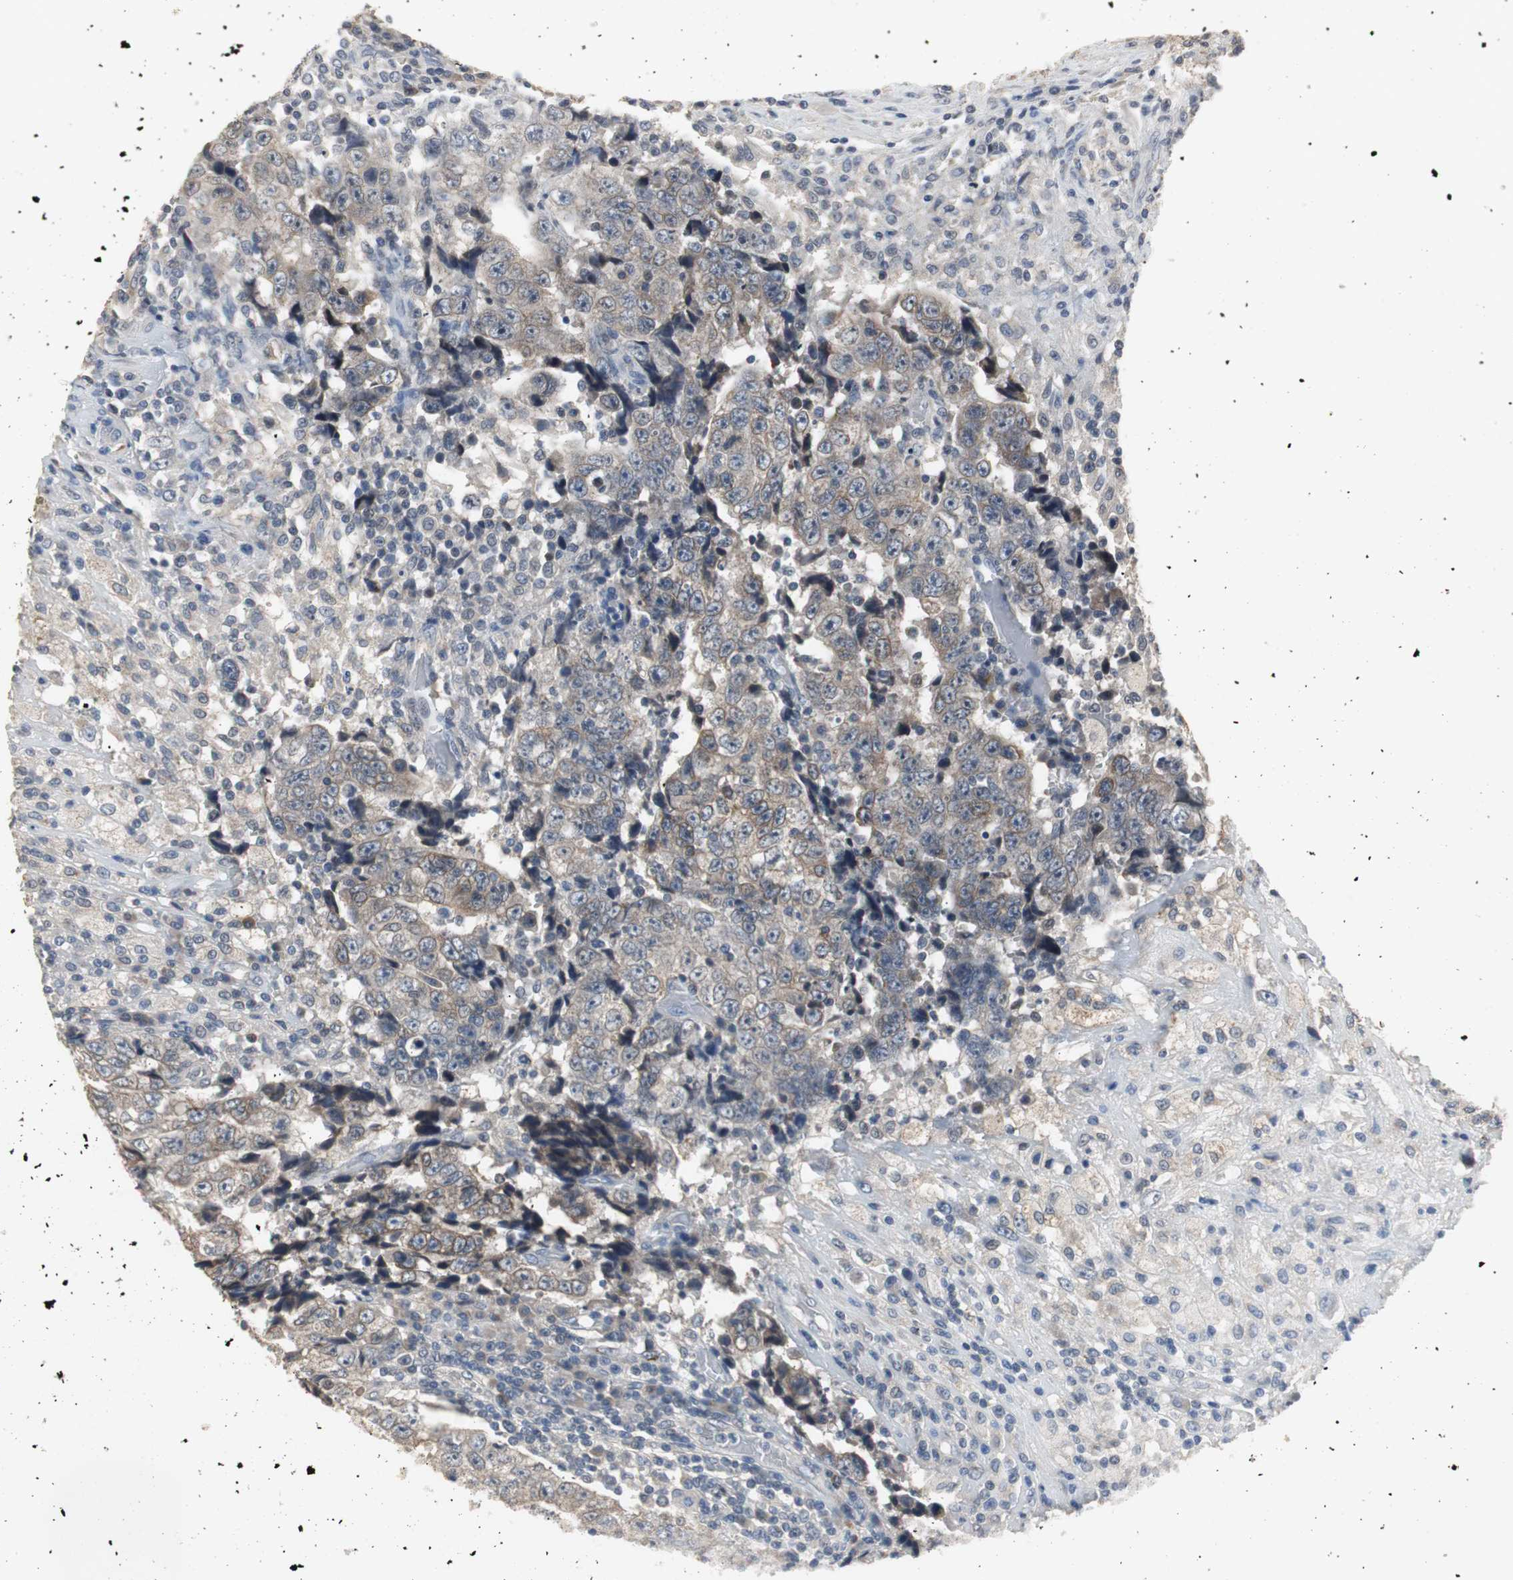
{"staining": {"intensity": "weak", "quantity": "25%-75%", "location": "cytoplasmic/membranous"}, "tissue": "testis cancer", "cell_type": "Tumor cells", "image_type": "cancer", "snomed": [{"axis": "morphology", "description": "Necrosis, NOS"}, {"axis": "morphology", "description": "Carcinoma, Embryonal, NOS"}, {"axis": "topography", "description": "Testis"}], "caption": "IHC image of neoplastic tissue: testis cancer (embryonal carcinoma) stained using immunohistochemistry exhibits low levels of weak protein expression localized specifically in the cytoplasmic/membranous of tumor cells, appearing as a cytoplasmic/membranous brown color.", "gene": "PCYT1B", "patient": {"sex": "male", "age": 19}}